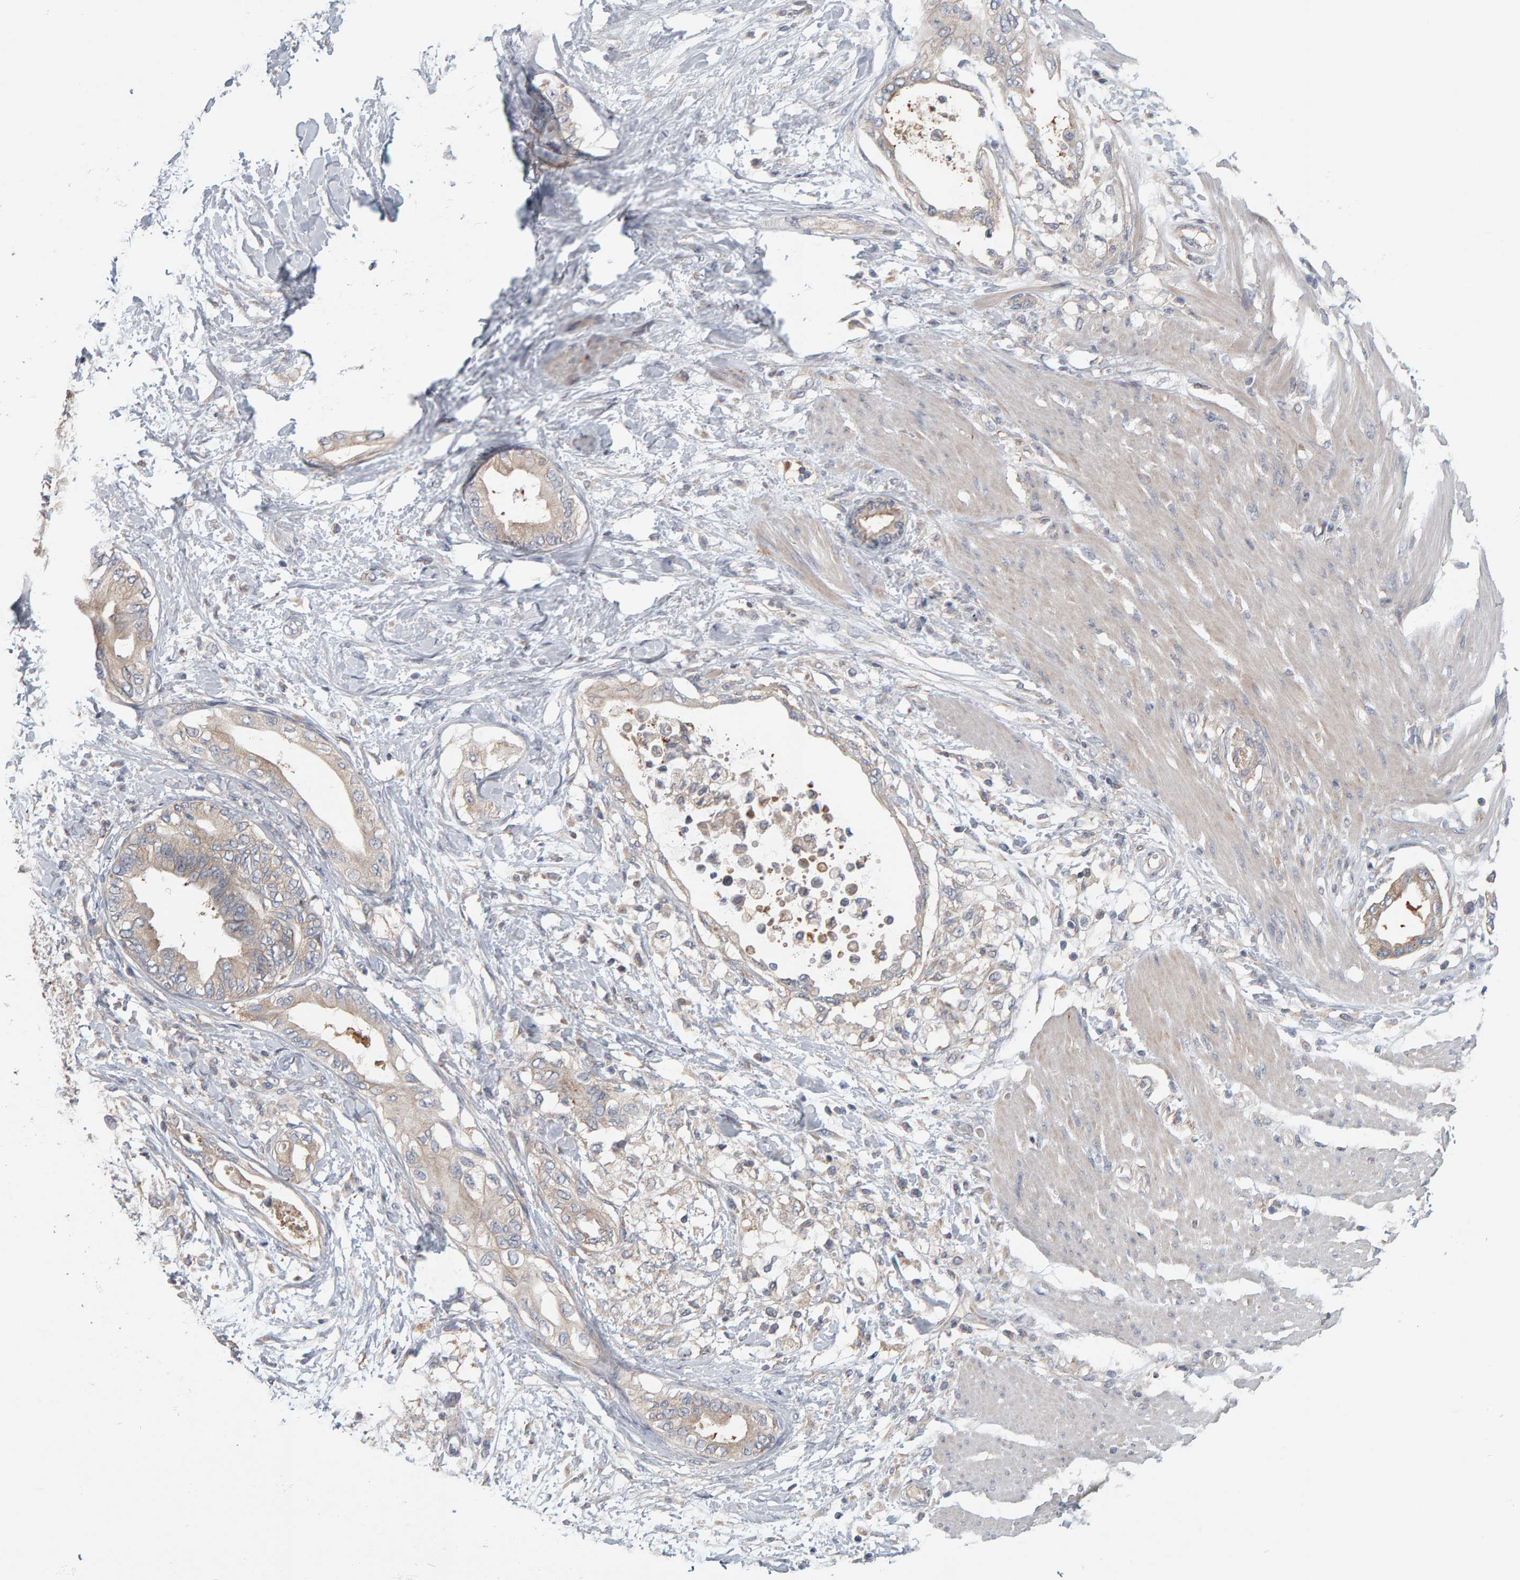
{"staining": {"intensity": "weak", "quantity": "25%-75%", "location": "cytoplasmic/membranous"}, "tissue": "pancreatic cancer", "cell_type": "Tumor cells", "image_type": "cancer", "snomed": [{"axis": "morphology", "description": "Normal tissue, NOS"}, {"axis": "morphology", "description": "Adenocarcinoma, NOS"}, {"axis": "topography", "description": "Pancreas"}, {"axis": "topography", "description": "Duodenum"}], "caption": "Adenocarcinoma (pancreatic) stained for a protein (brown) reveals weak cytoplasmic/membranous positive expression in approximately 25%-75% of tumor cells.", "gene": "C9orf72", "patient": {"sex": "female", "age": 60}}